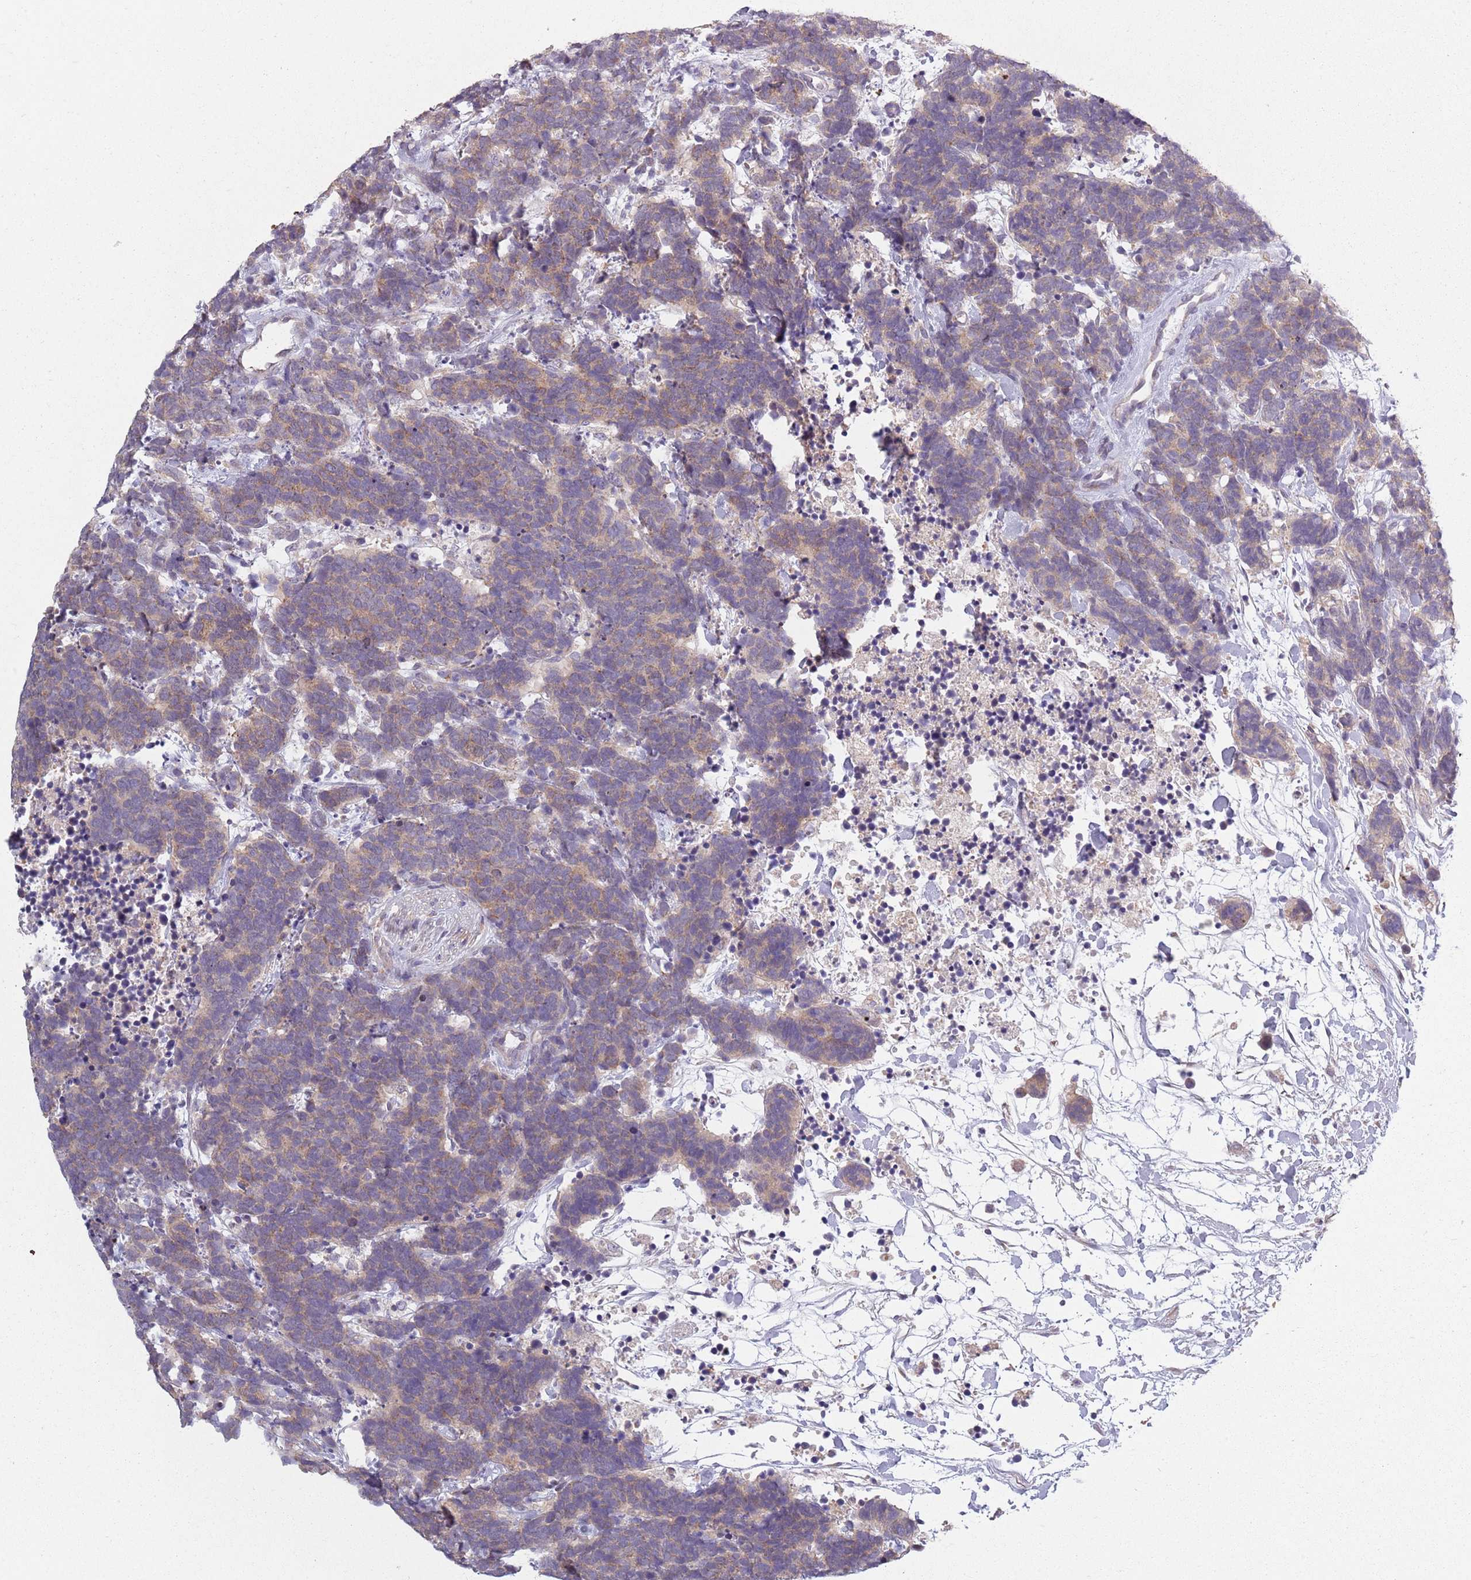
{"staining": {"intensity": "weak", "quantity": "25%-75%", "location": "cytoplasmic/membranous"}, "tissue": "carcinoid", "cell_type": "Tumor cells", "image_type": "cancer", "snomed": [{"axis": "morphology", "description": "Carcinoma, NOS"}, {"axis": "morphology", "description": "Carcinoid, malignant, NOS"}, {"axis": "topography", "description": "Prostate"}], "caption": "High-magnification brightfield microscopy of carcinoid stained with DAB (brown) and counterstained with hematoxylin (blue). tumor cells exhibit weak cytoplasmic/membranous positivity is appreciated in about25%-75% of cells. The staining was performed using DAB to visualize the protein expression in brown, while the nuclei were stained in blue with hematoxylin (Magnification: 20x).", "gene": "COQ5", "patient": {"sex": "male", "age": 57}}